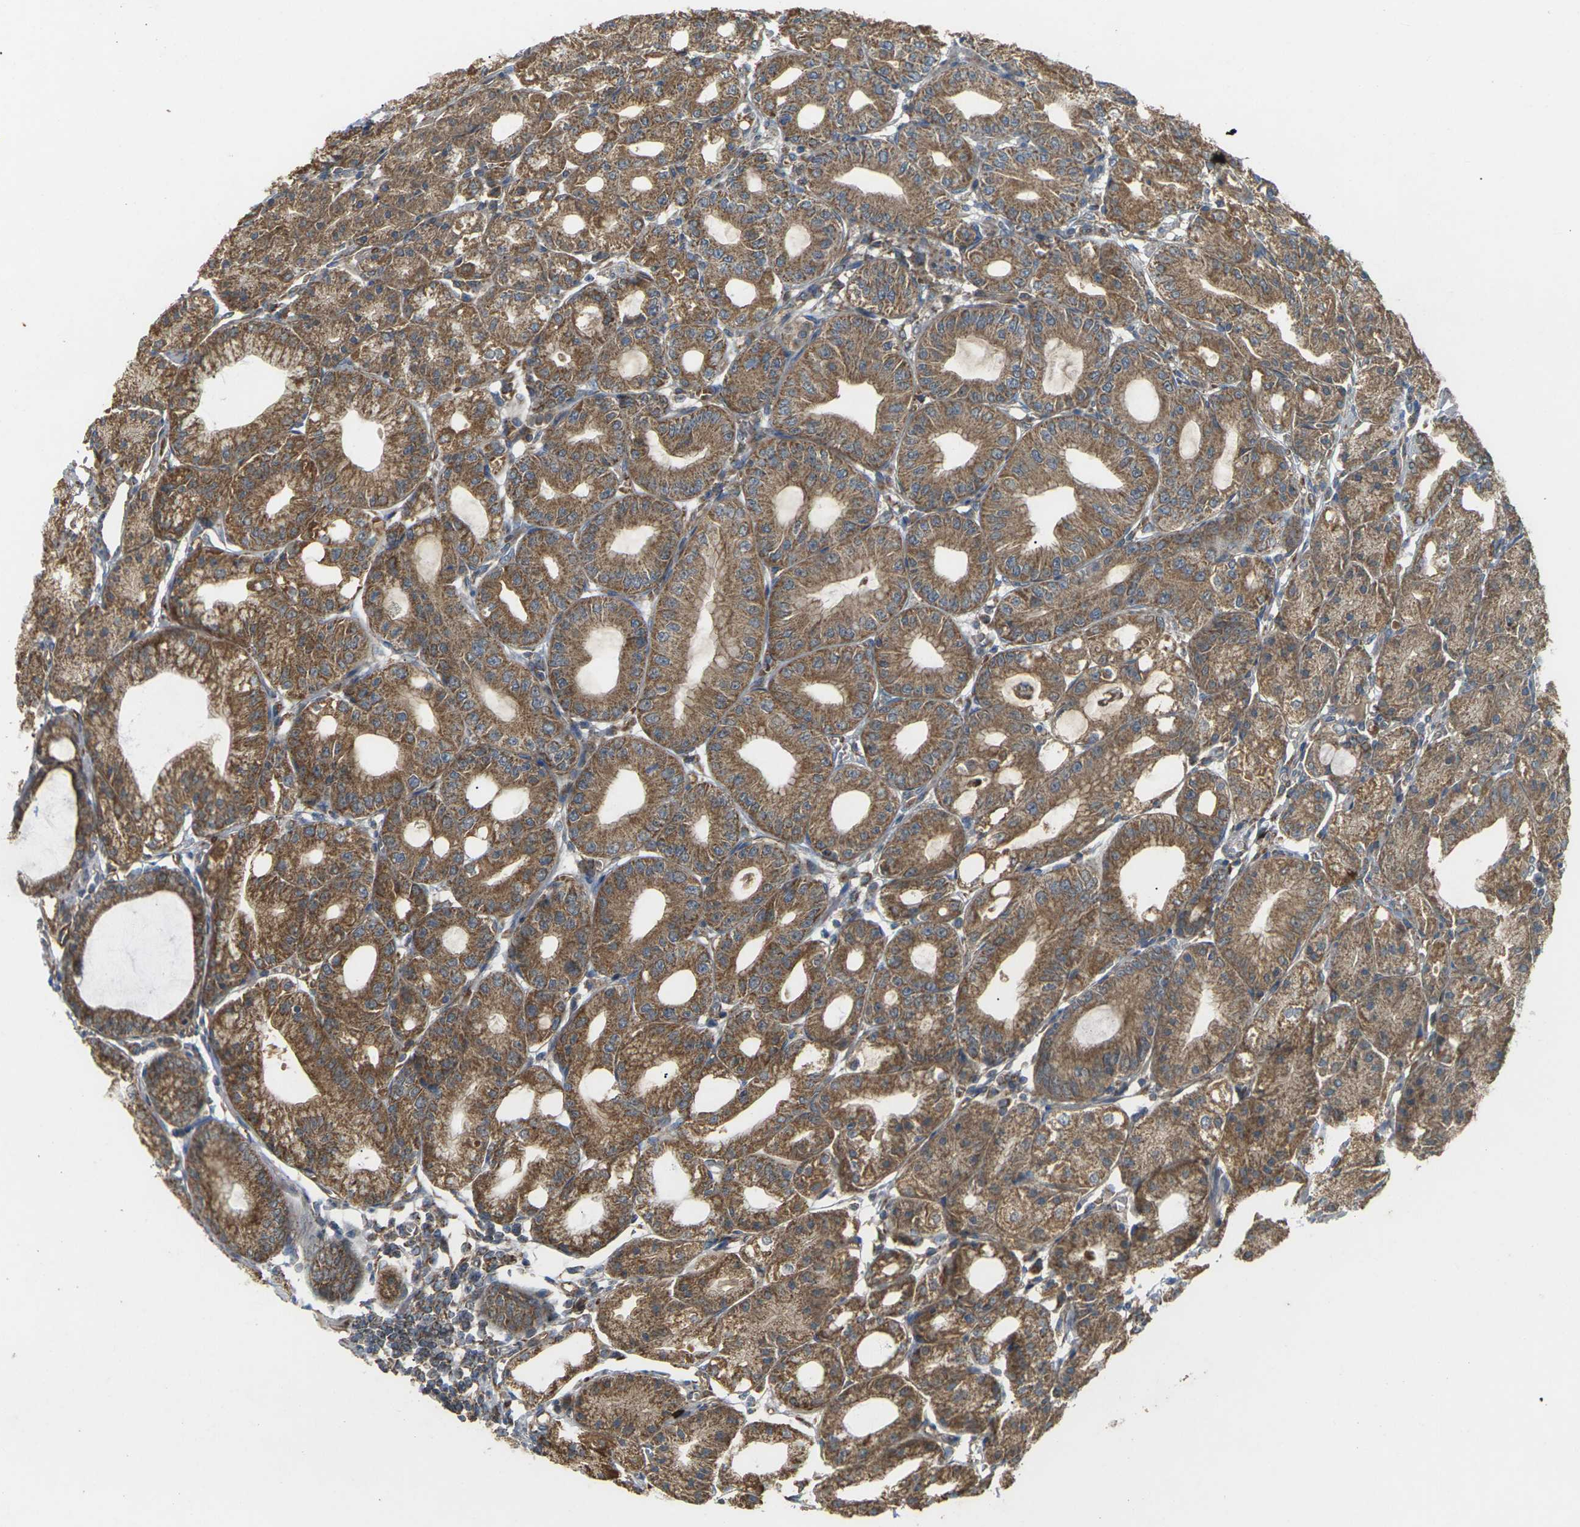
{"staining": {"intensity": "strong", "quantity": ">75%", "location": "cytoplasmic/membranous"}, "tissue": "stomach", "cell_type": "Glandular cells", "image_type": "normal", "snomed": [{"axis": "morphology", "description": "Normal tissue, NOS"}, {"axis": "topography", "description": "Stomach, lower"}], "caption": "Immunohistochemical staining of benign human stomach shows high levels of strong cytoplasmic/membranous positivity in approximately >75% of glandular cells.", "gene": "KSR1", "patient": {"sex": "male", "age": 71}}